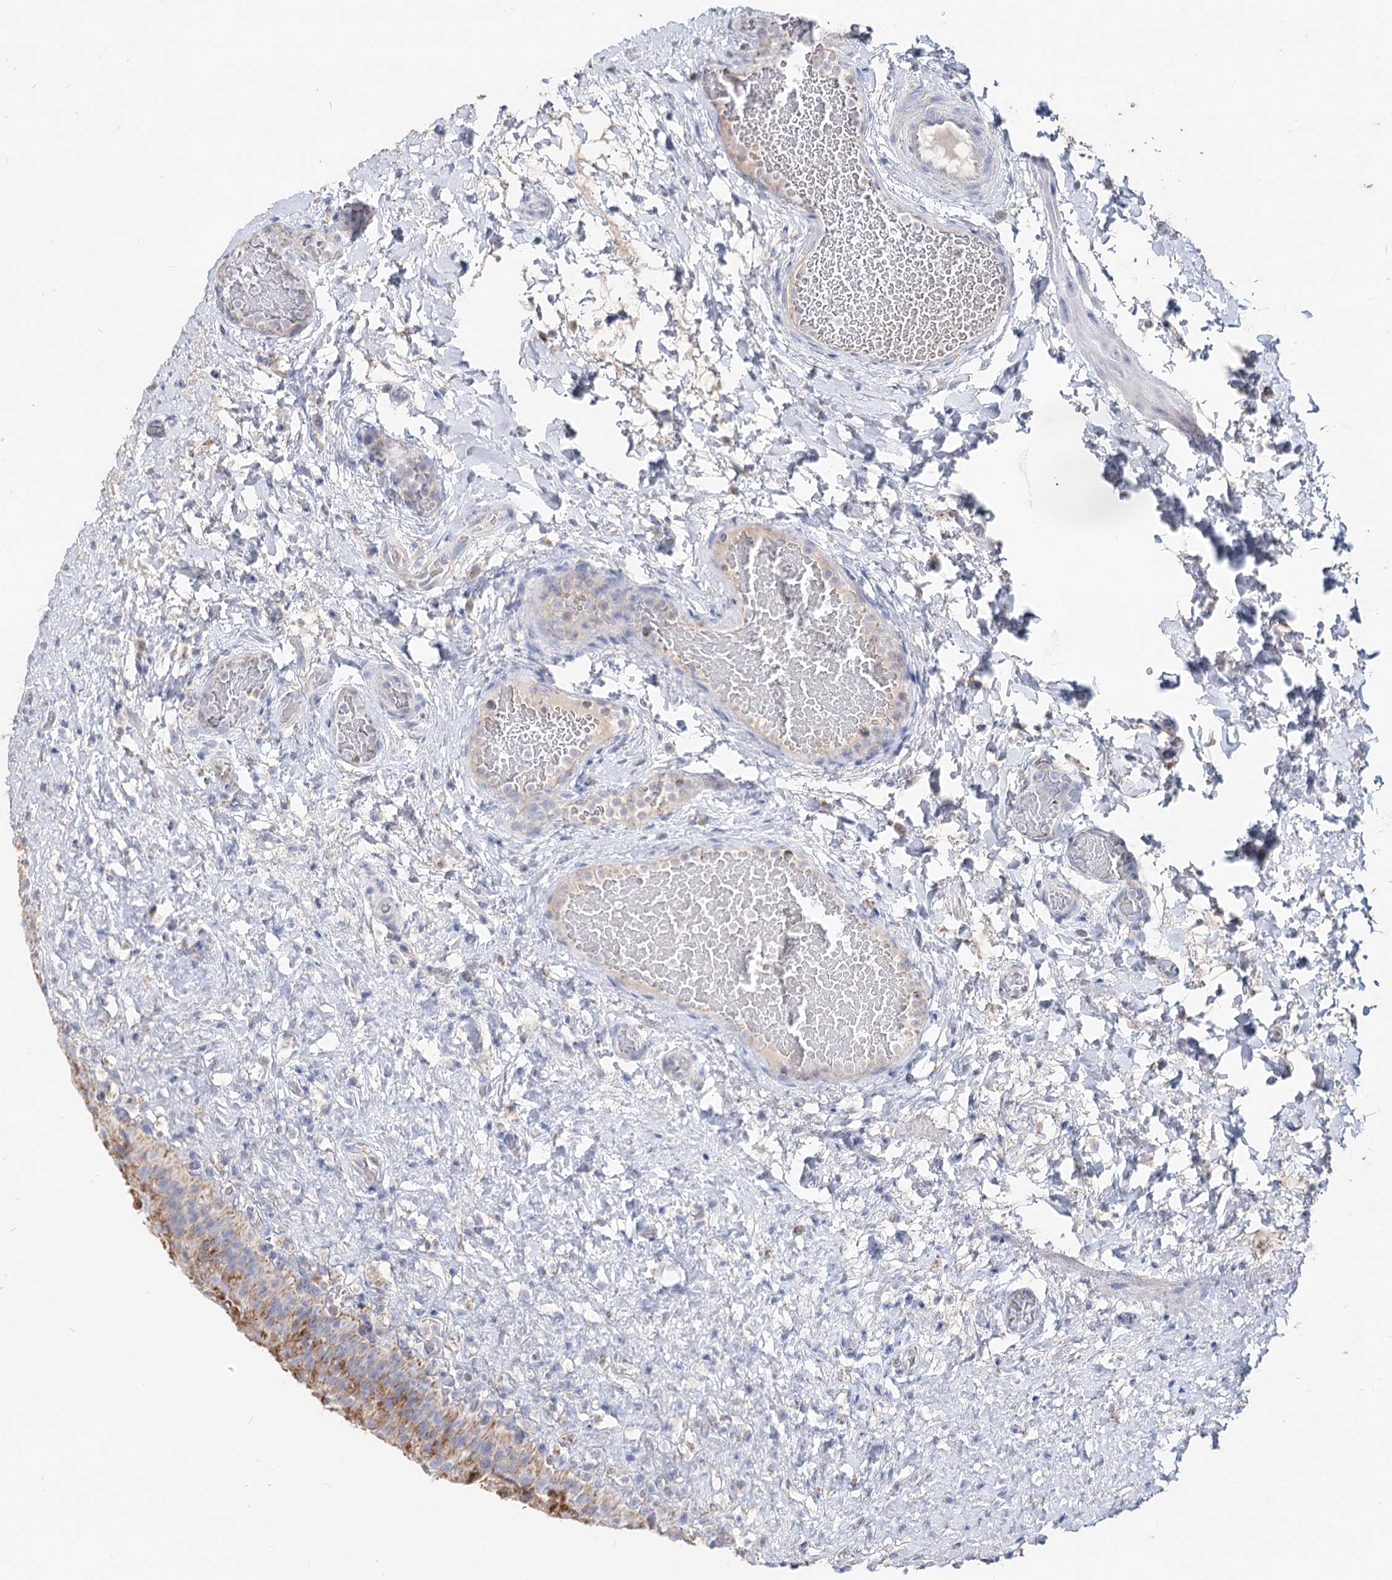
{"staining": {"intensity": "moderate", "quantity": "25%-75%", "location": "cytoplasmic/membranous"}, "tissue": "urinary bladder", "cell_type": "Urothelial cells", "image_type": "normal", "snomed": [{"axis": "morphology", "description": "Normal tissue, NOS"}, {"axis": "topography", "description": "Urinary bladder"}], "caption": "This micrograph exhibits IHC staining of benign human urinary bladder, with medium moderate cytoplasmic/membranous positivity in about 25%-75% of urothelial cells.", "gene": "MCCC2", "patient": {"sex": "female", "age": 27}}